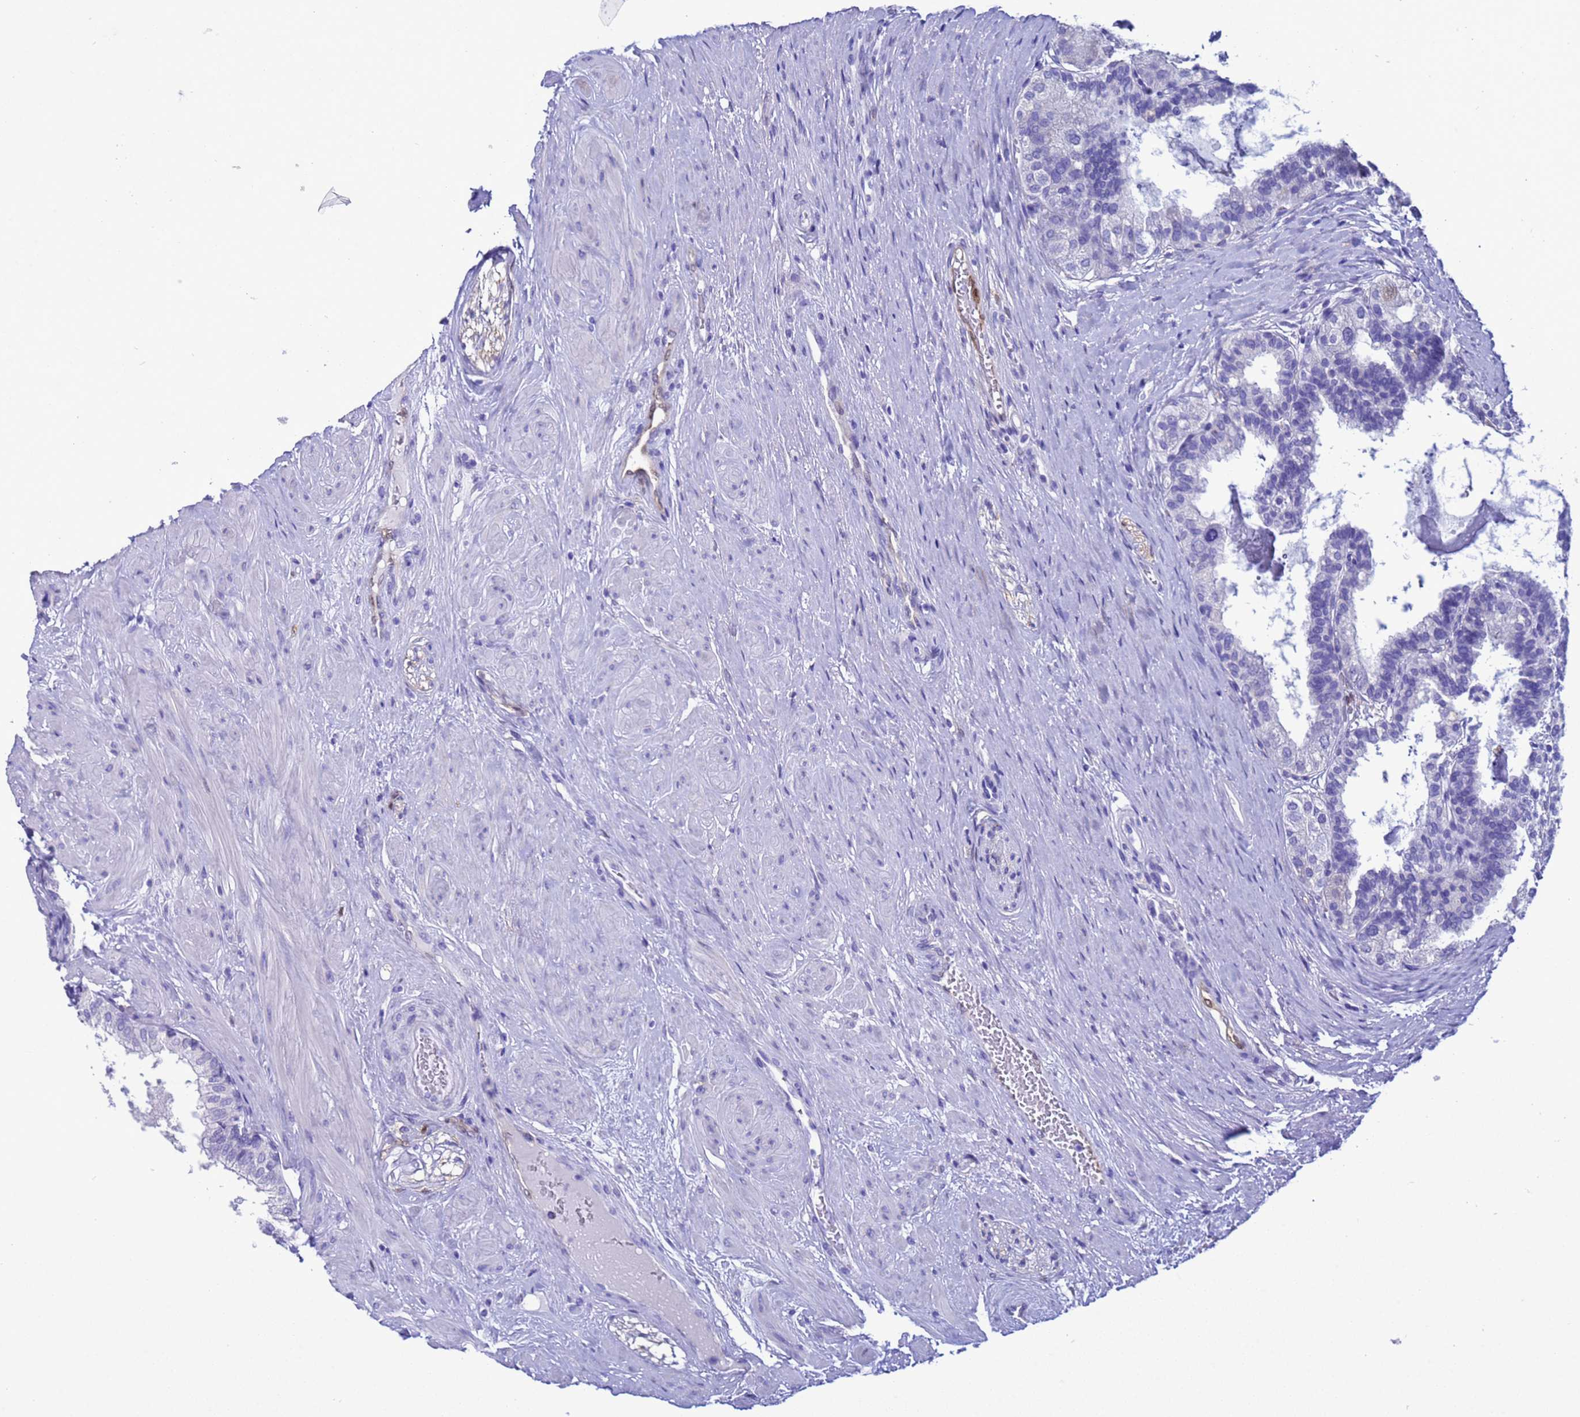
{"staining": {"intensity": "negative", "quantity": "none", "location": "none"}, "tissue": "prostate", "cell_type": "Glandular cells", "image_type": "normal", "snomed": [{"axis": "morphology", "description": "Normal tissue, NOS"}, {"axis": "topography", "description": "Prostate"}], "caption": "This is a micrograph of immunohistochemistry staining of normal prostate, which shows no staining in glandular cells. (DAB immunohistochemistry with hematoxylin counter stain).", "gene": "AKR1C2", "patient": {"sex": "male", "age": 60}}